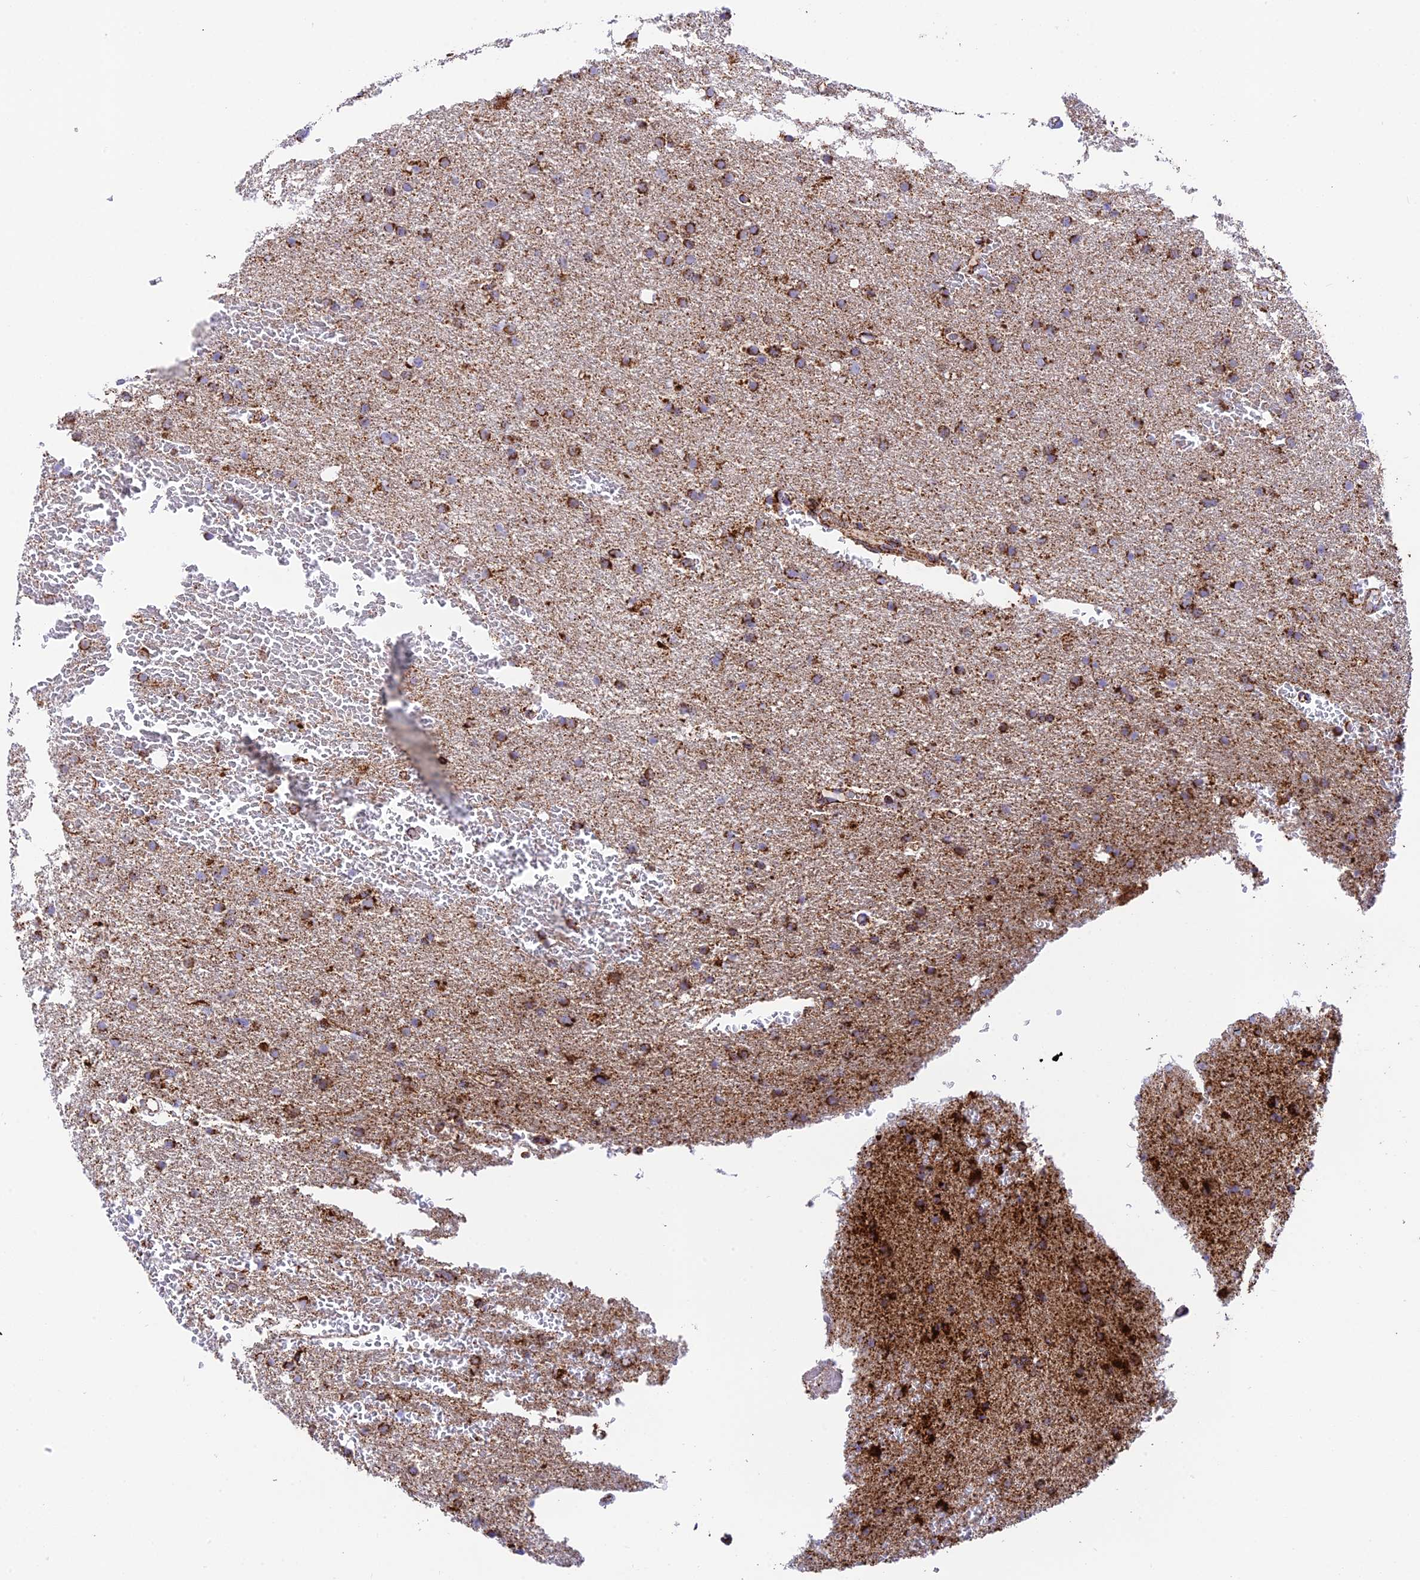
{"staining": {"intensity": "strong", "quantity": "25%-75%", "location": "cytoplasmic/membranous"}, "tissue": "glioma", "cell_type": "Tumor cells", "image_type": "cancer", "snomed": [{"axis": "morphology", "description": "Glioma, malignant, High grade"}, {"axis": "topography", "description": "Cerebral cortex"}], "caption": "Glioma was stained to show a protein in brown. There is high levels of strong cytoplasmic/membranous positivity in approximately 25%-75% of tumor cells. The staining is performed using DAB (3,3'-diaminobenzidine) brown chromogen to label protein expression. The nuclei are counter-stained blue using hematoxylin.", "gene": "CHCHD3", "patient": {"sex": "female", "age": 36}}